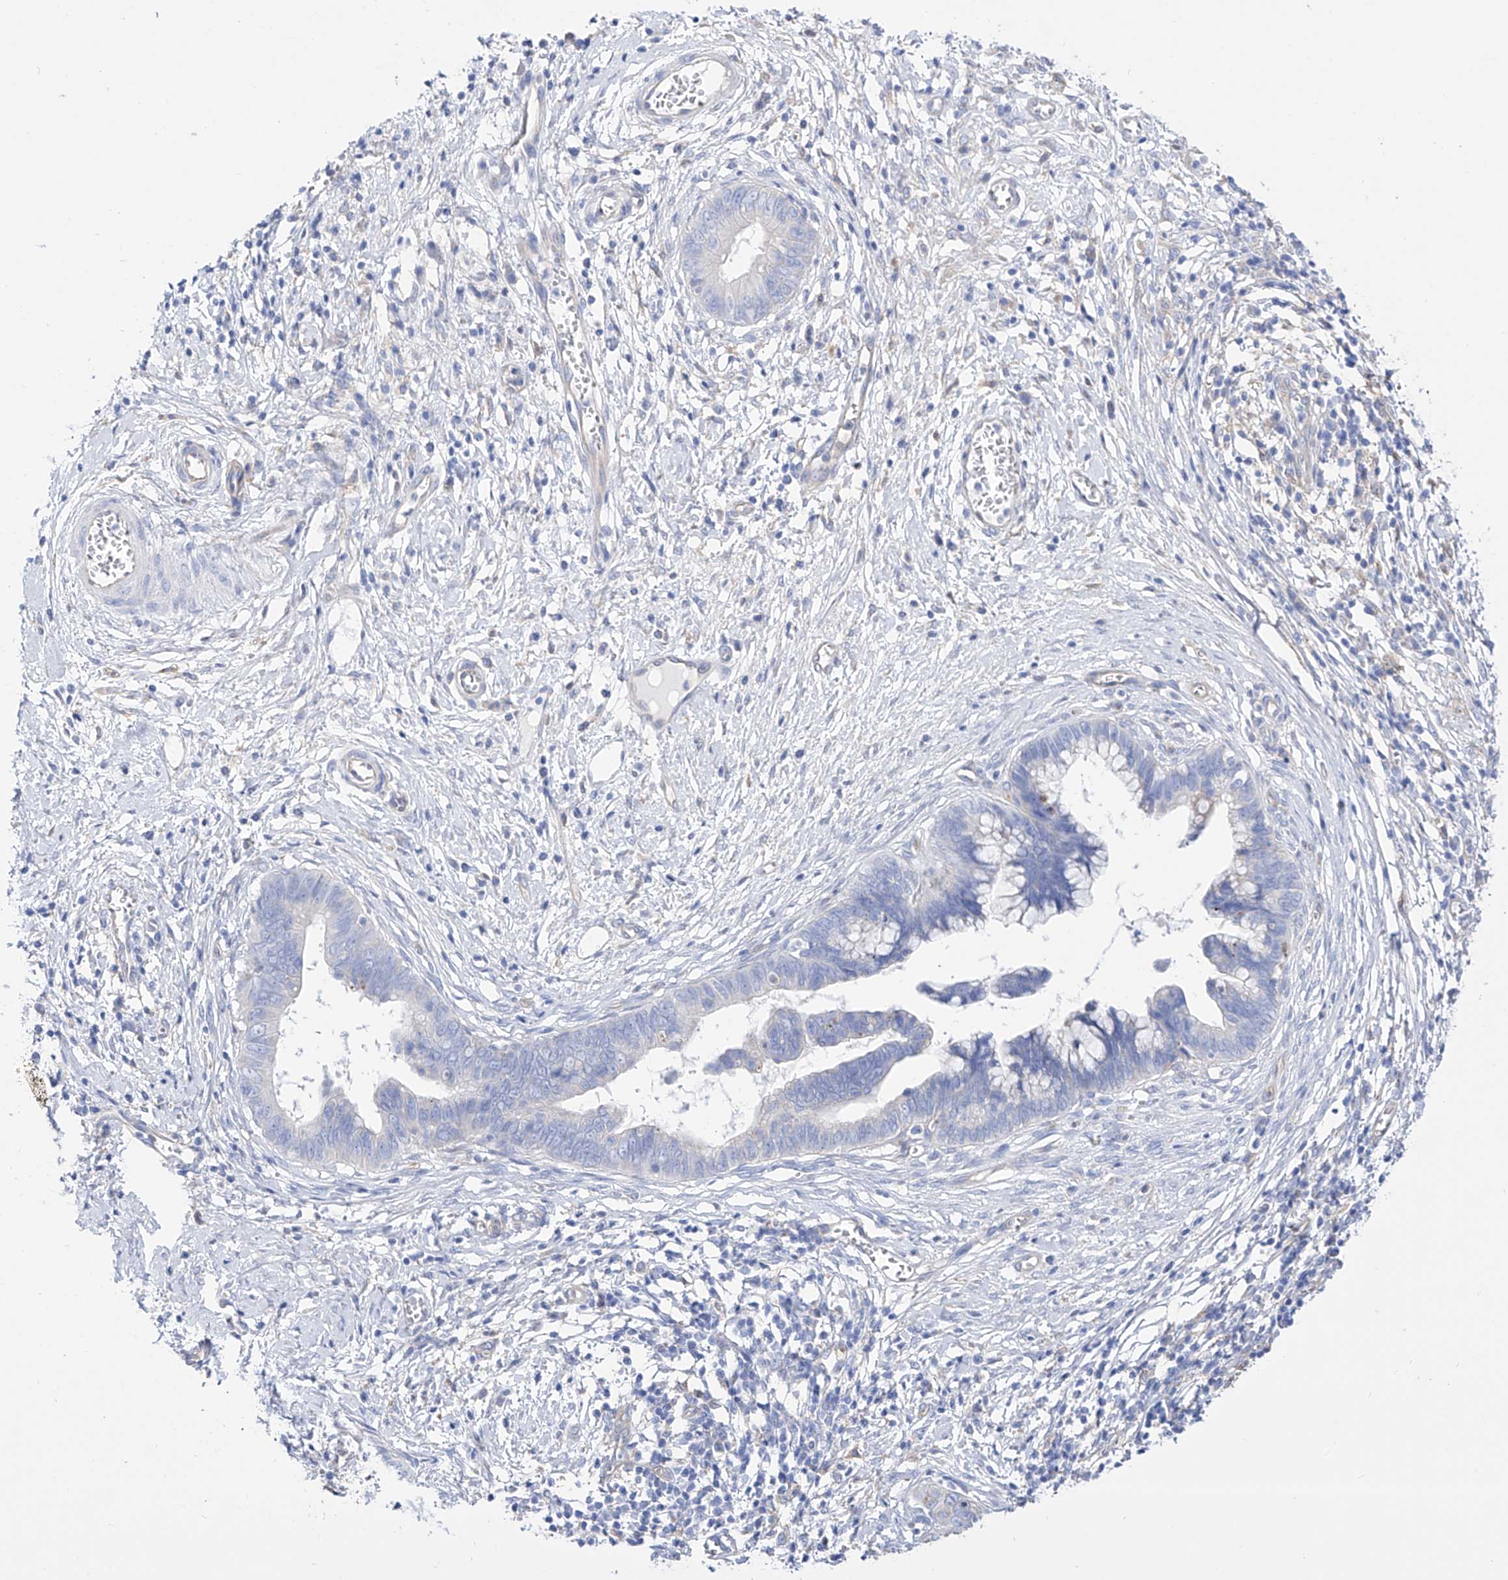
{"staining": {"intensity": "negative", "quantity": "none", "location": "none"}, "tissue": "cervical cancer", "cell_type": "Tumor cells", "image_type": "cancer", "snomed": [{"axis": "morphology", "description": "Adenocarcinoma, NOS"}, {"axis": "topography", "description": "Cervix"}], "caption": "Cervical adenocarcinoma stained for a protein using IHC exhibits no expression tumor cells.", "gene": "ZNF653", "patient": {"sex": "female", "age": 44}}